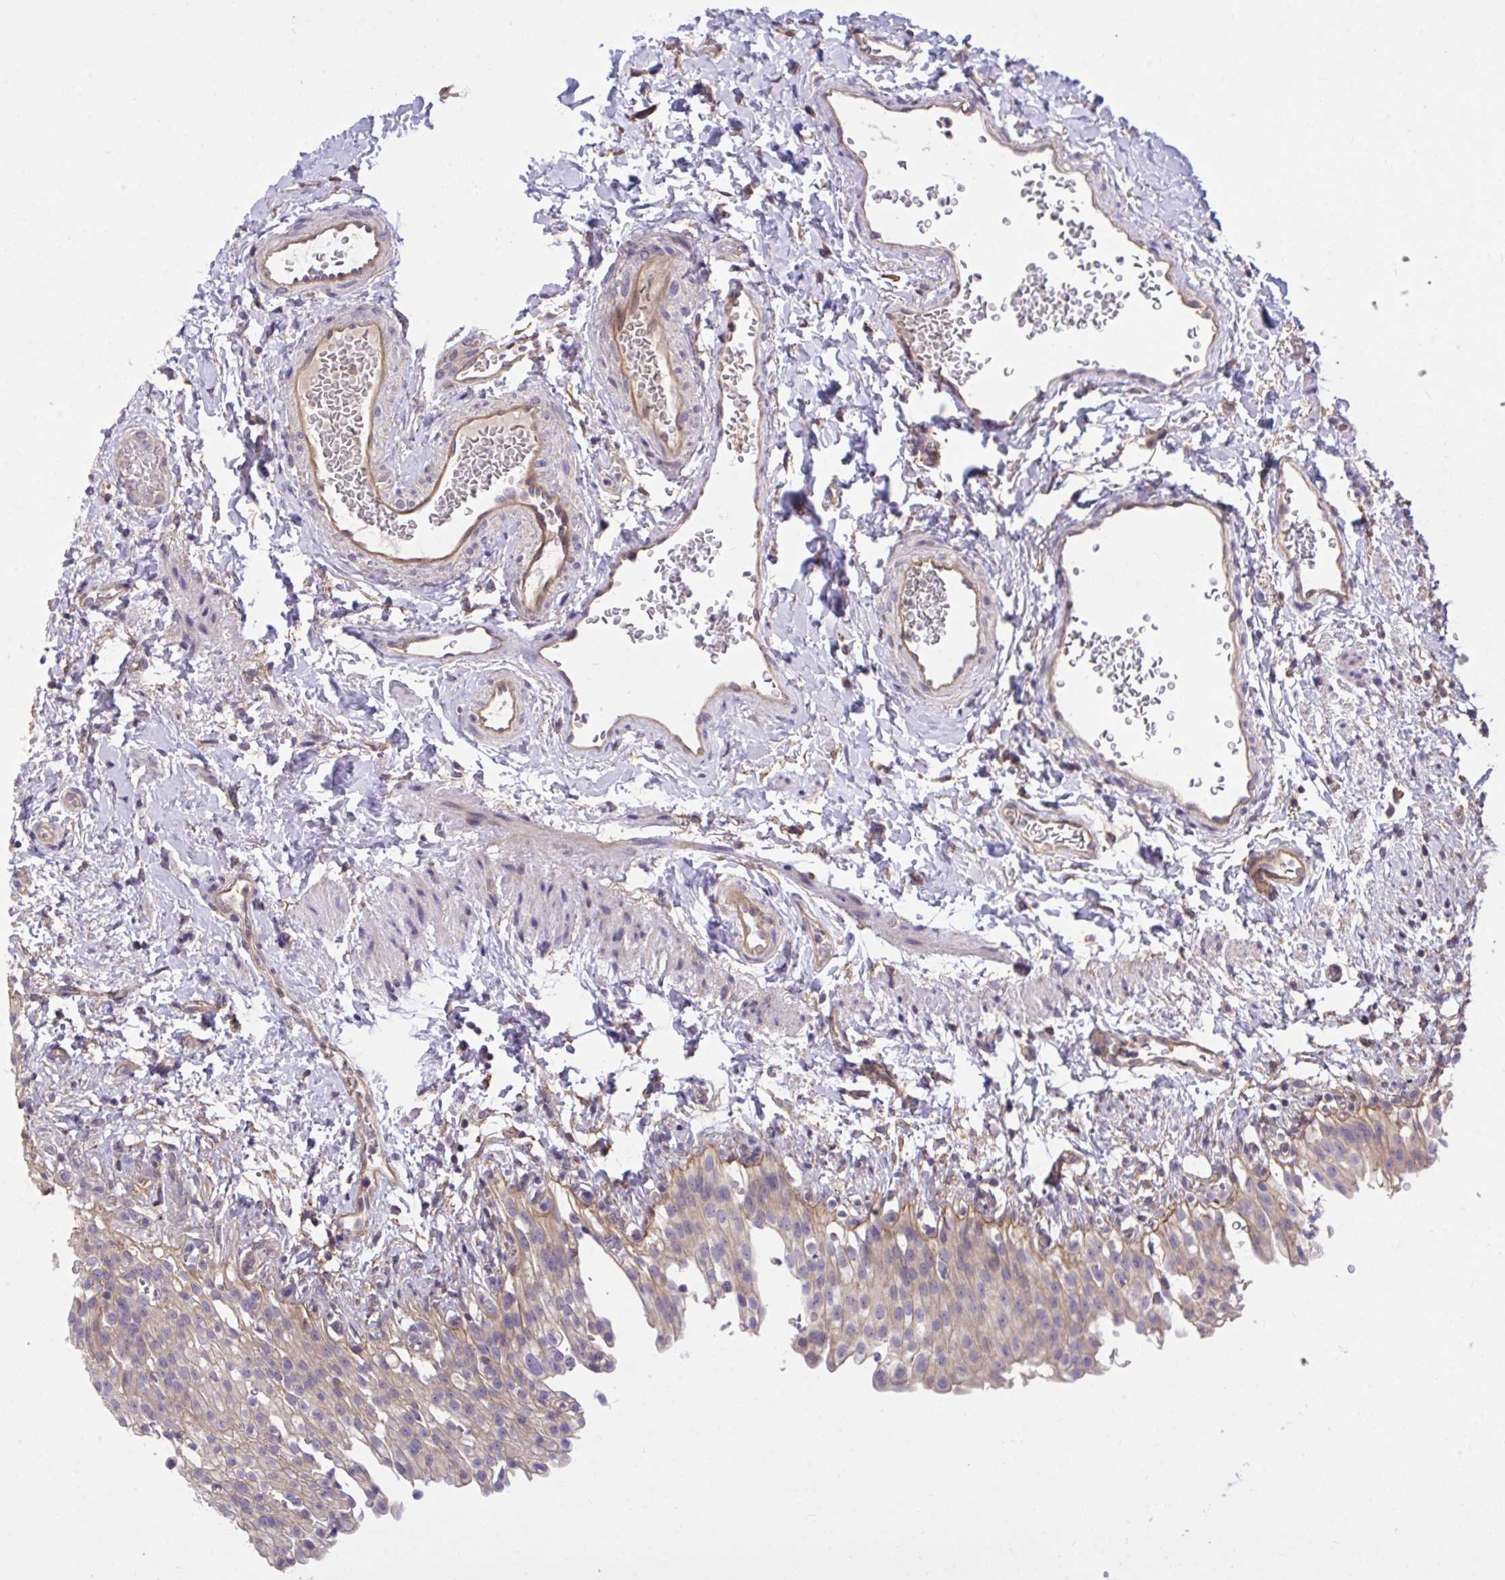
{"staining": {"intensity": "weak", "quantity": "25%-75%", "location": "cytoplasmic/membranous"}, "tissue": "urinary bladder", "cell_type": "Urothelial cells", "image_type": "normal", "snomed": [{"axis": "morphology", "description": "Normal tissue, NOS"}, {"axis": "topography", "description": "Urinary bladder"}, {"axis": "topography", "description": "Peripheral nerve tissue"}], "caption": "Immunohistochemistry (DAB) staining of benign human urinary bladder shows weak cytoplasmic/membranous protein positivity in about 25%-75% of urothelial cells. The protein is shown in brown color, while the nuclei are stained blue.", "gene": "TLN2", "patient": {"sex": "female", "age": 60}}